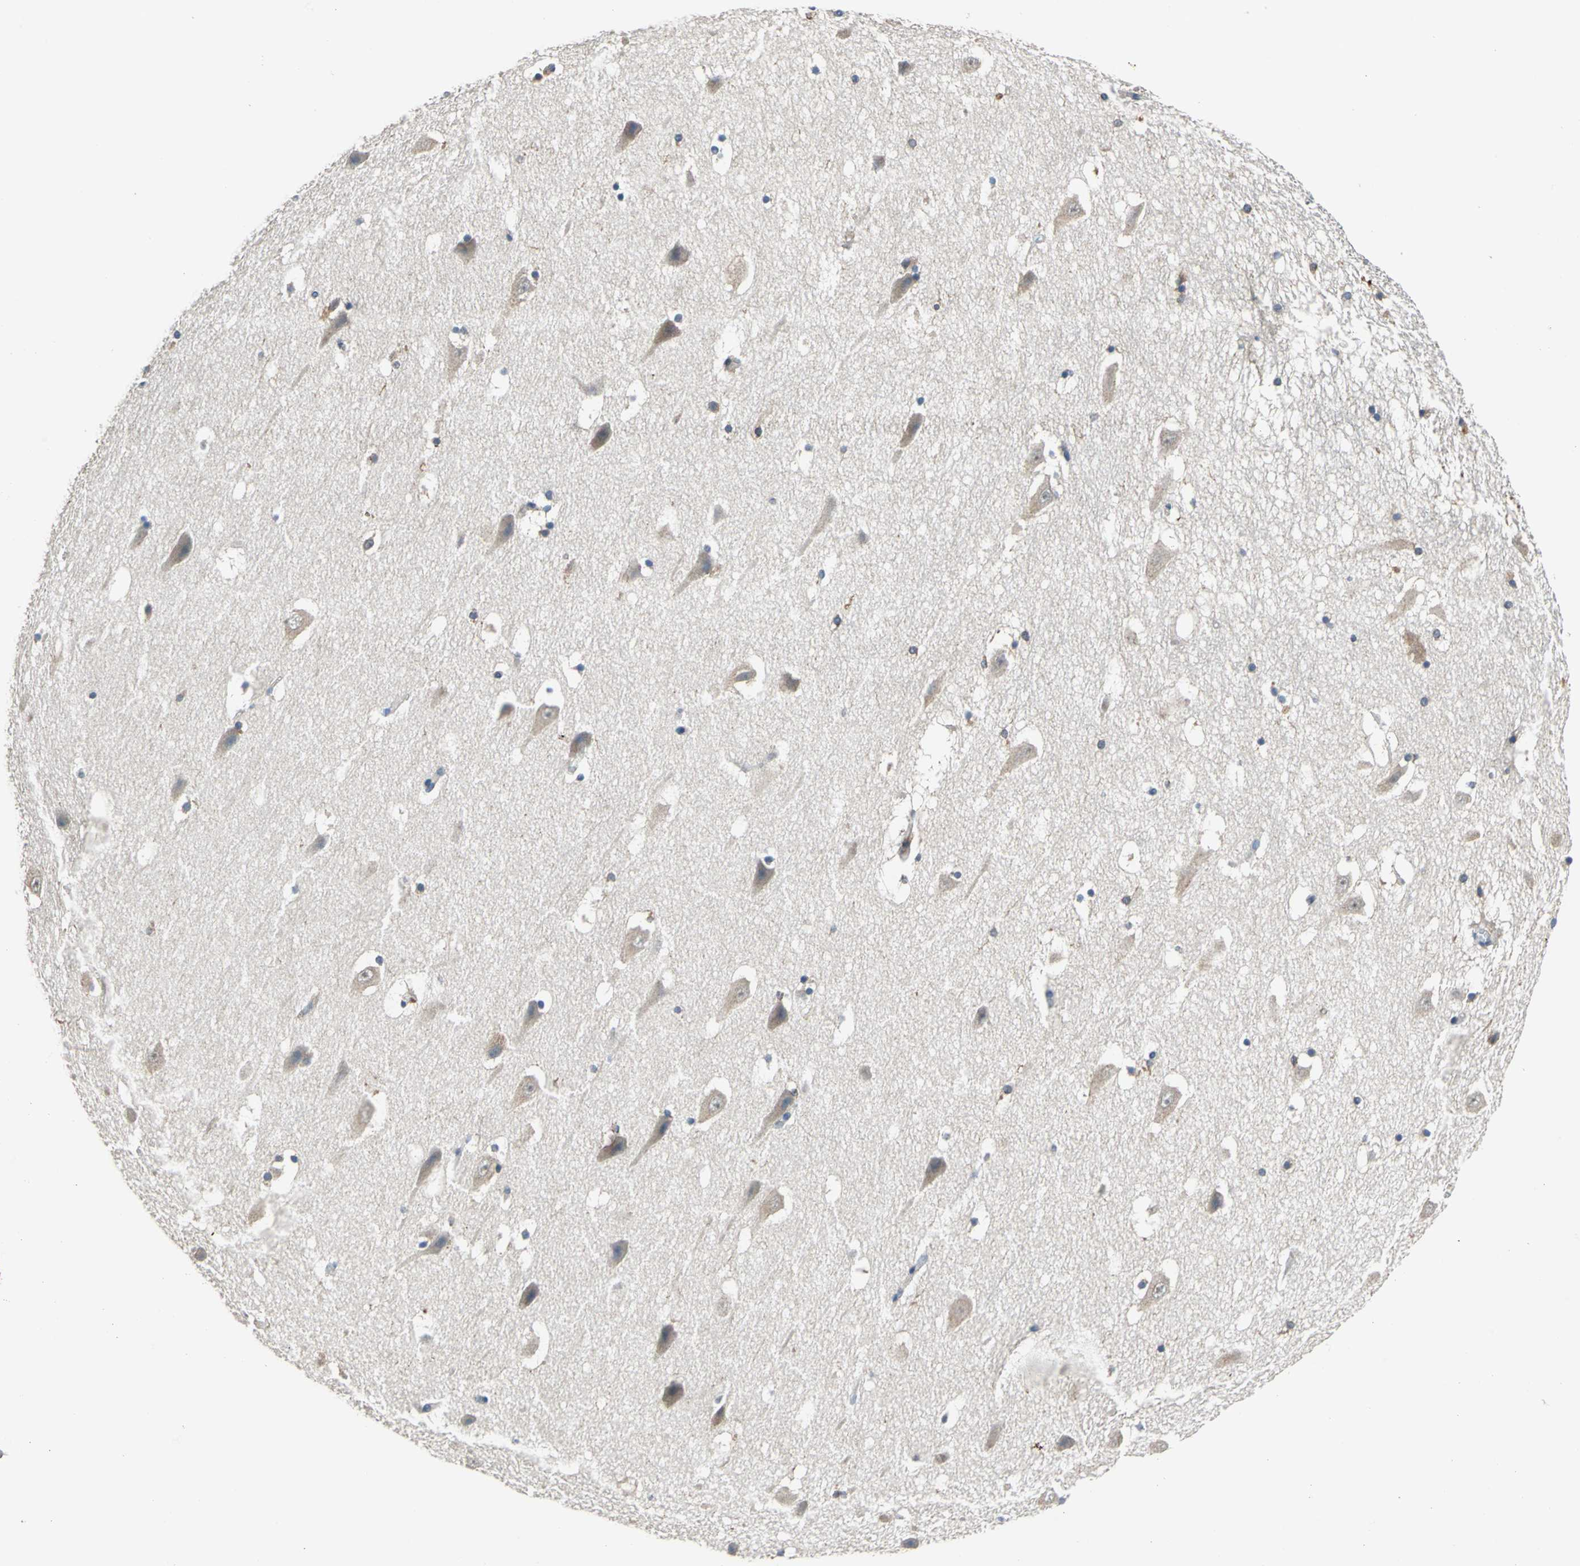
{"staining": {"intensity": "moderate", "quantity": "25%-75%", "location": "cytoplasmic/membranous"}, "tissue": "hippocampus", "cell_type": "Glial cells", "image_type": "normal", "snomed": [{"axis": "morphology", "description": "Normal tissue, NOS"}, {"axis": "topography", "description": "Hippocampus"}], "caption": "Immunohistochemistry photomicrograph of unremarkable hippocampus: hippocampus stained using immunohistochemistry (IHC) exhibits medium levels of moderate protein expression localized specifically in the cytoplasmic/membranous of glial cells, appearing as a cytoplasmic/membranous brown color.", "gene": "SLC19A2", "patient": {"sex": "male", "age": 45}}